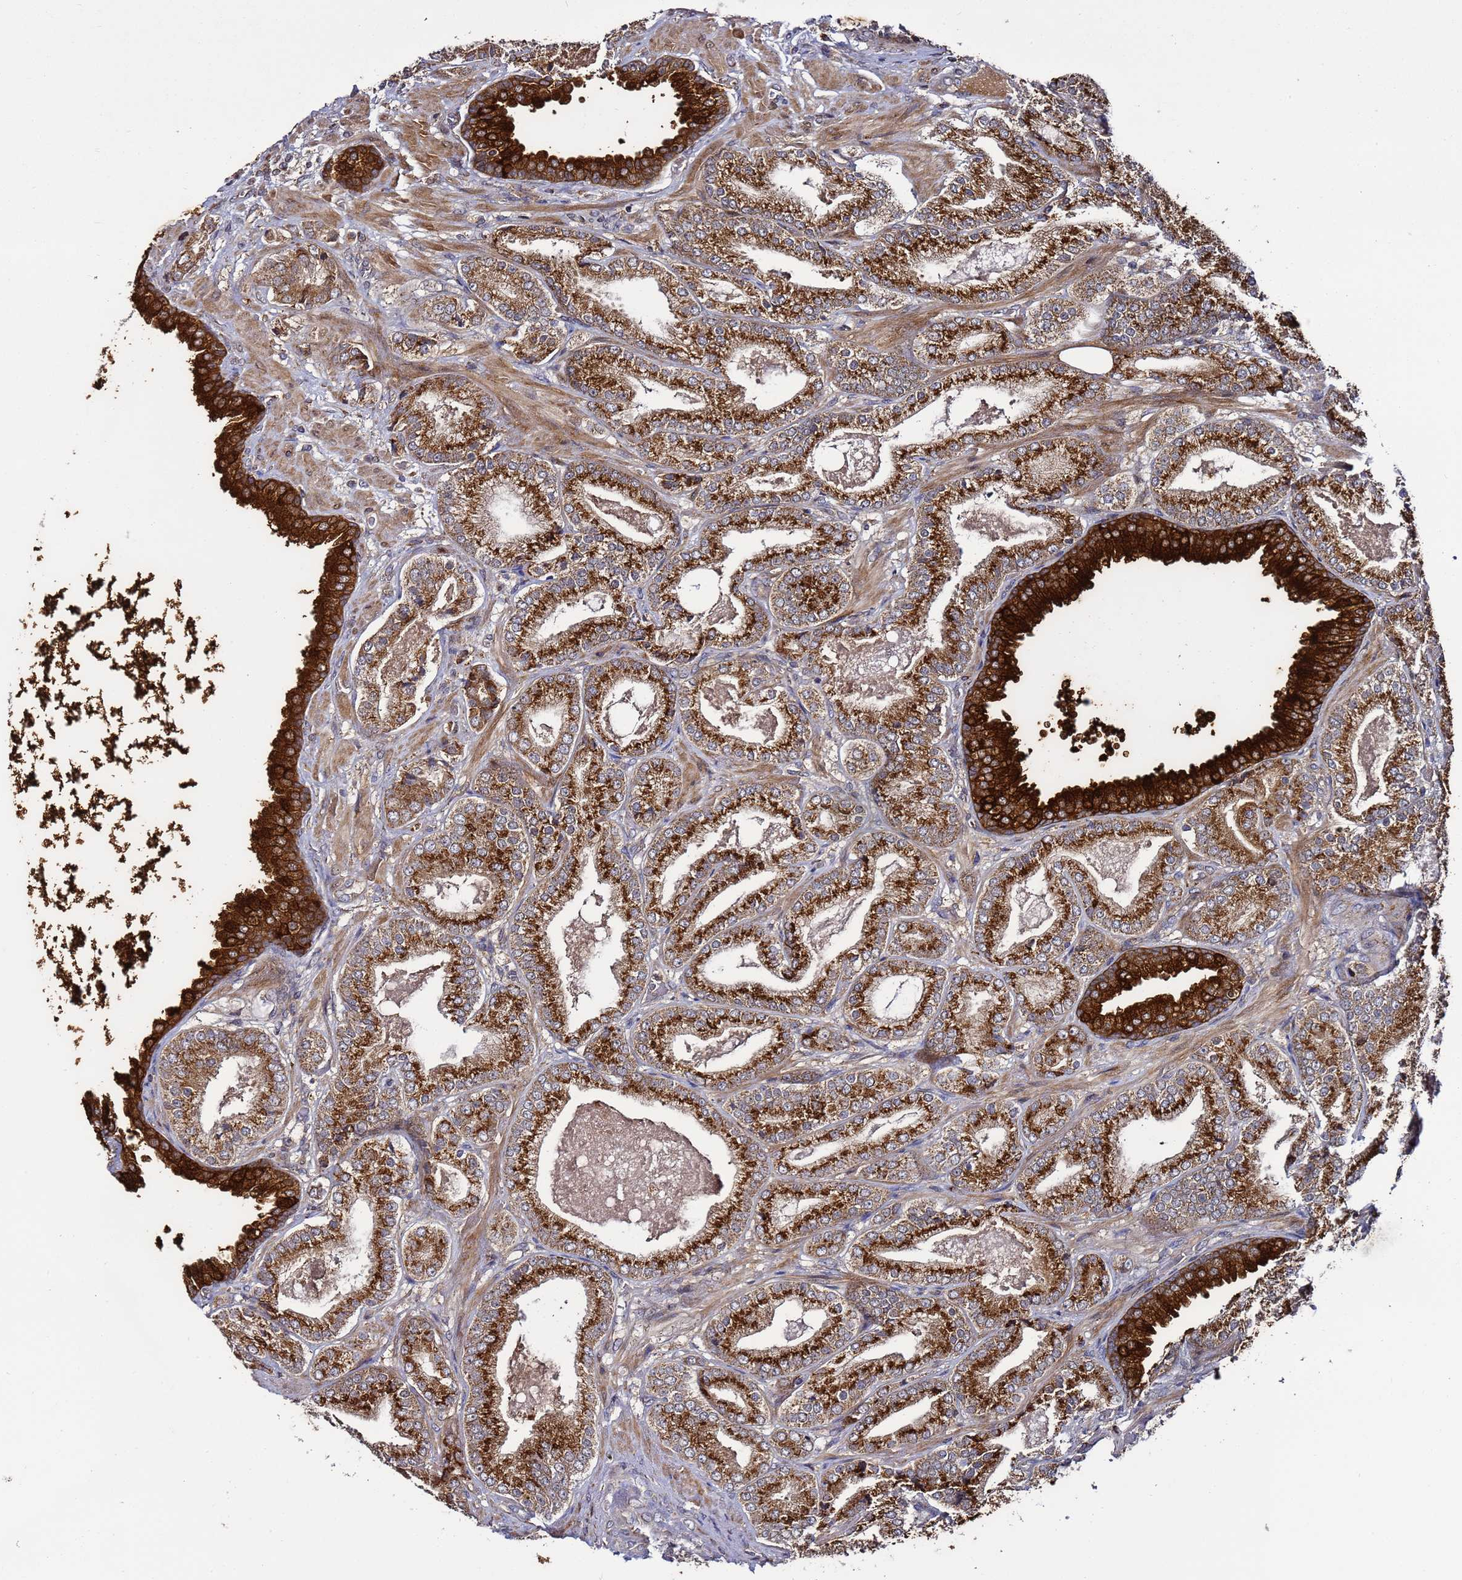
{"staining": {"intensity": "strong", "quantity": ">75%", "location": "cytoplasmic/membranous"}, "tissue": "prostate cancer", "cell_type": "Tumor cells", "image_type": "cancer", "snomed": [{"axis": "morphology", "description": "Adenocarcinoma, High grade"}, {"axis": "topography", "description": "Prostate"}], "caption": "A brown stain labels strong cytoplasmic/membranous staining of a protein in human prostate cancer (adenocarcinoma (high-grade)) tumor cells.", "gene": "TMEM176B", "patient": {"sex": "male", "age": 63}}